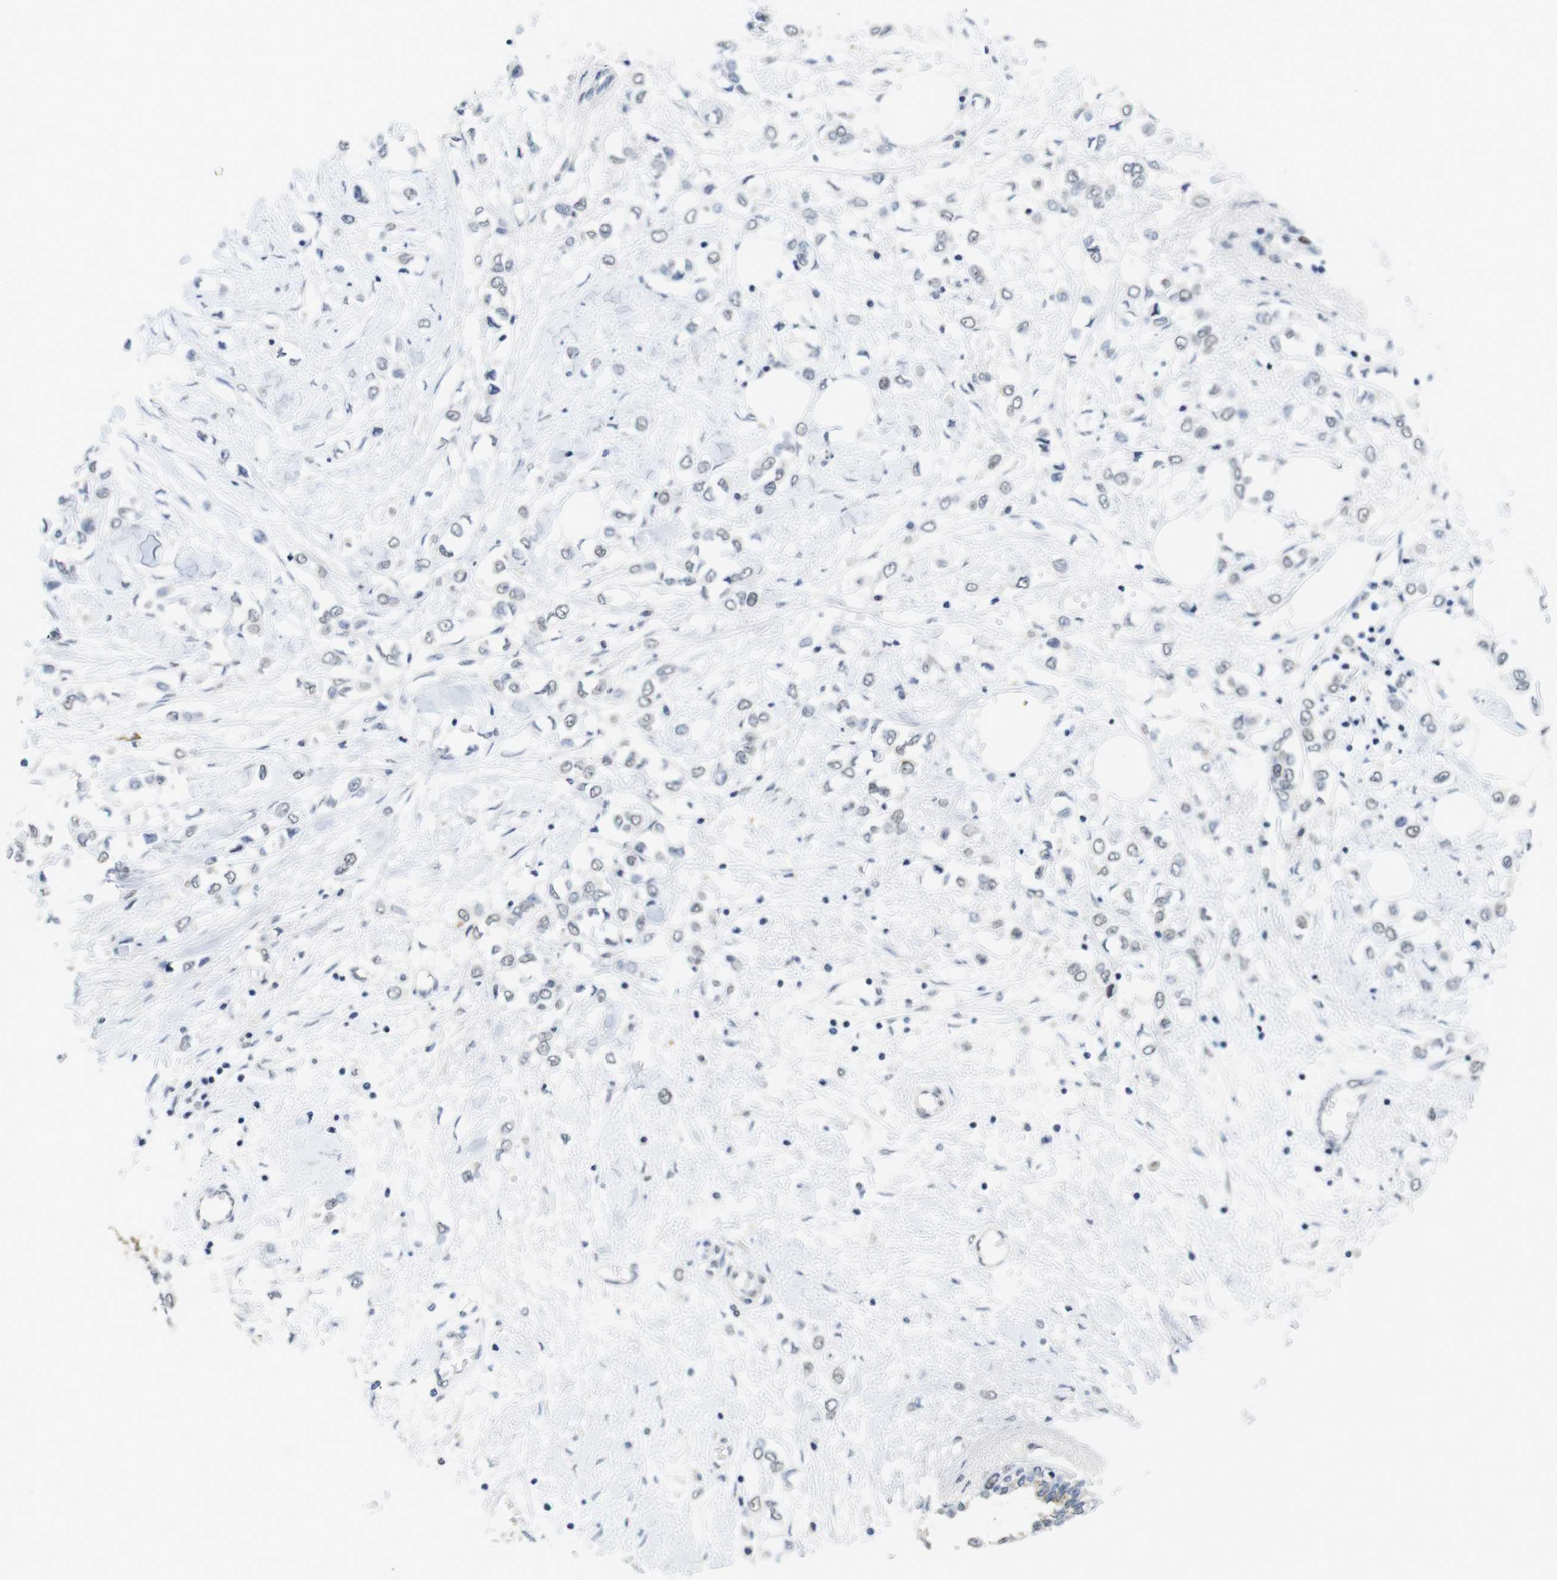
{"staining": {"intensity": "negative", "quantity": "none", "location": "none"}, "tissue": "breast cancer", "cell_type": "Tumor cells", "image_type": "cancer", "snomed": [{"axis": "morphology", "description": "Lobular carcinoma"}, {"axis": "topography", "description": "Breast"}], "caption": "Tumor cells show no significant positivity in breast cancer.", "gene": "SKP2", "patient": {"sex": "female", "age": 51}}